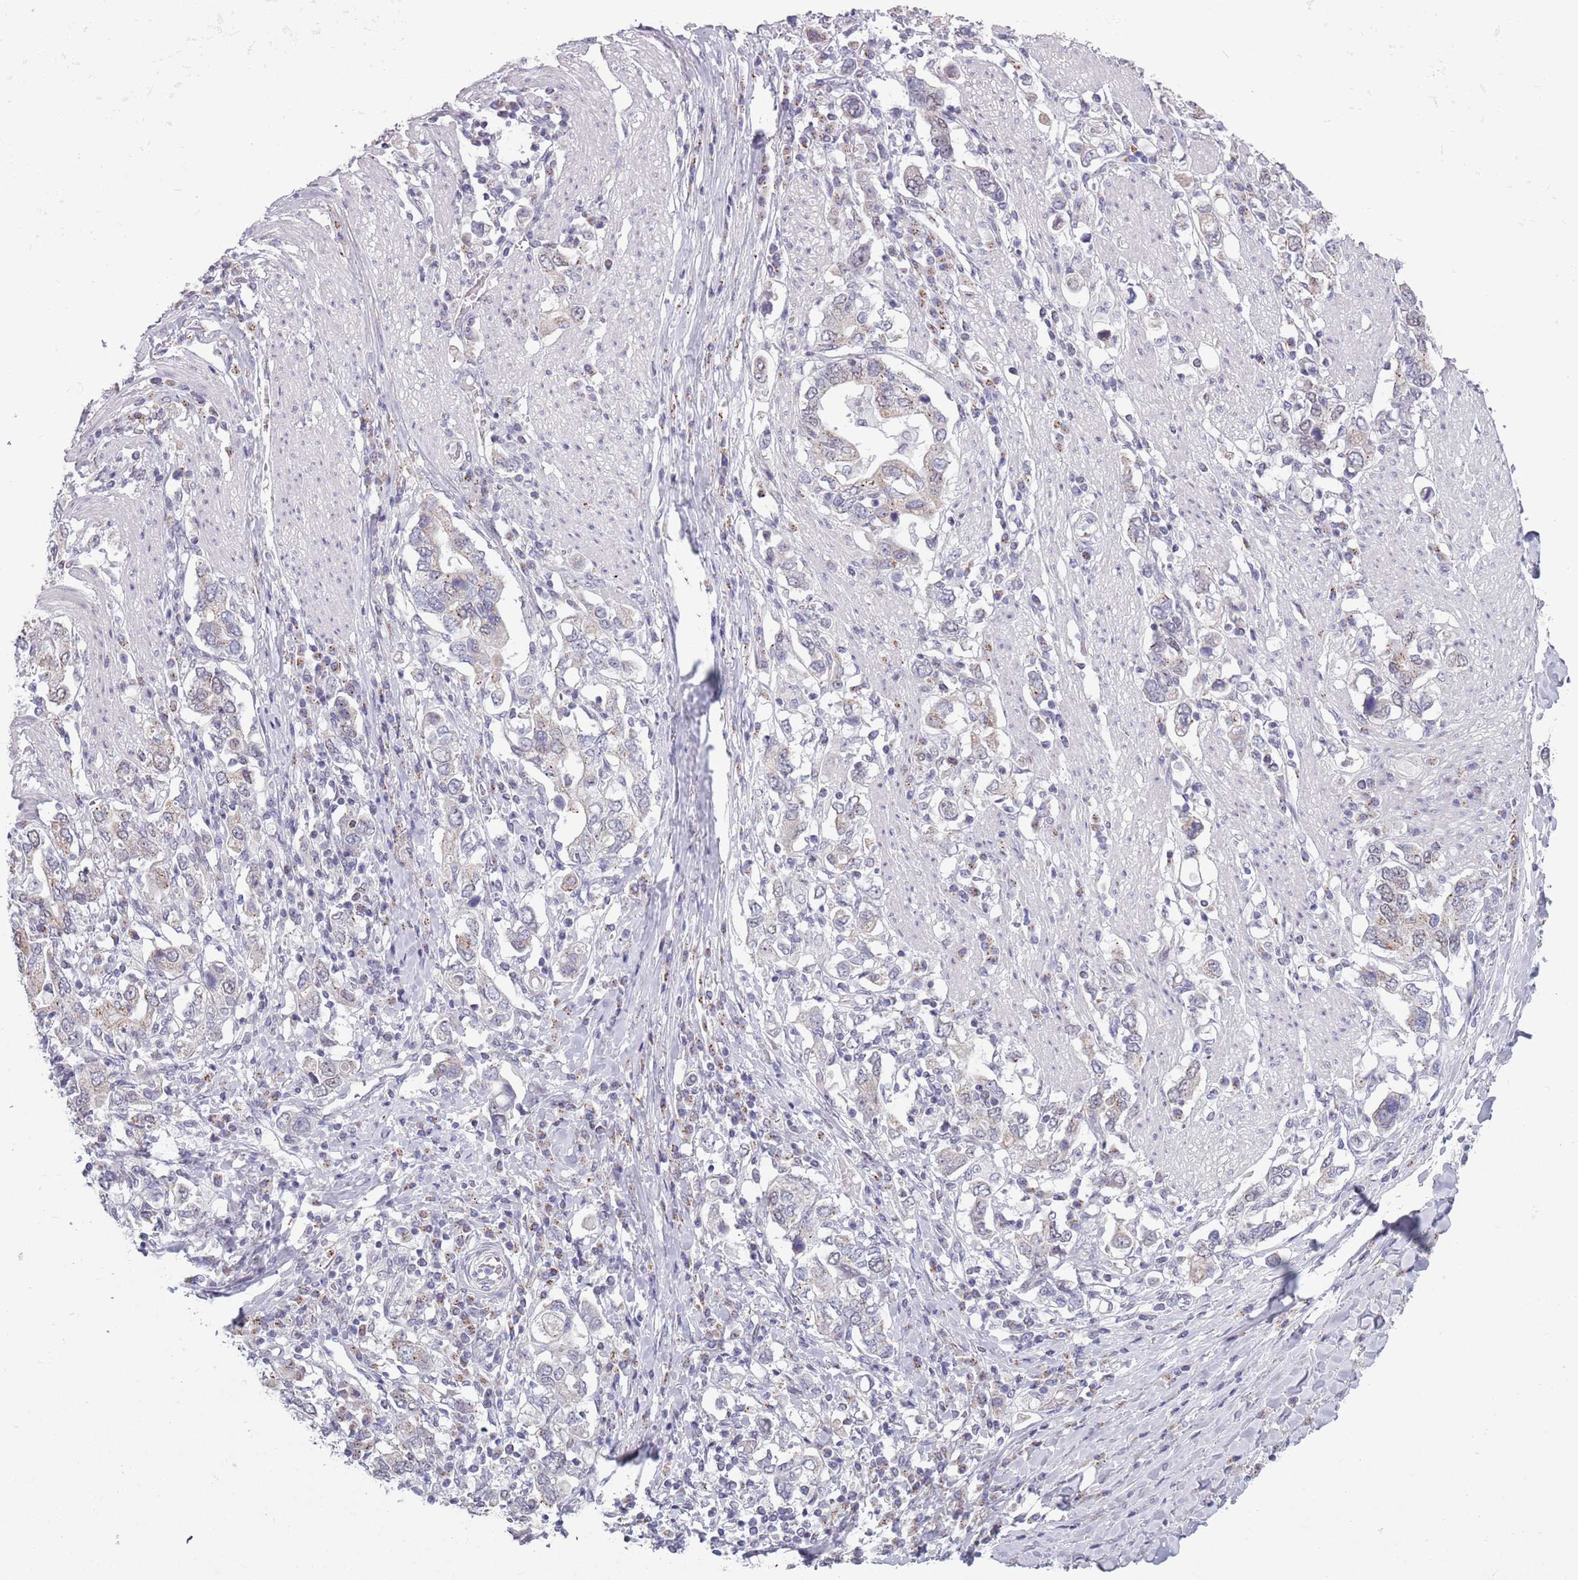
{"staining": {"intensity": "weak", "quantity": "<25%", "location": "cytoplasmic/membranous"}, "tissue": "stomach cancer", "cell_type": "Tumor cells", "image_type": "cancer", "snomed": [{"axis": "morphology", "description": "Adenocarcinoma, NOS"}, {"axis": "topography", "description": "Stomach, upper"}, {"axis": "topography", "description": "Stomach"}], "caption": "Tumor cells are negative for protein expression in human stomach cancer. Nuclei are stained in blue.", "gene": "ZKSCAN2", "patient": {"sex": "male", "age": 62}}